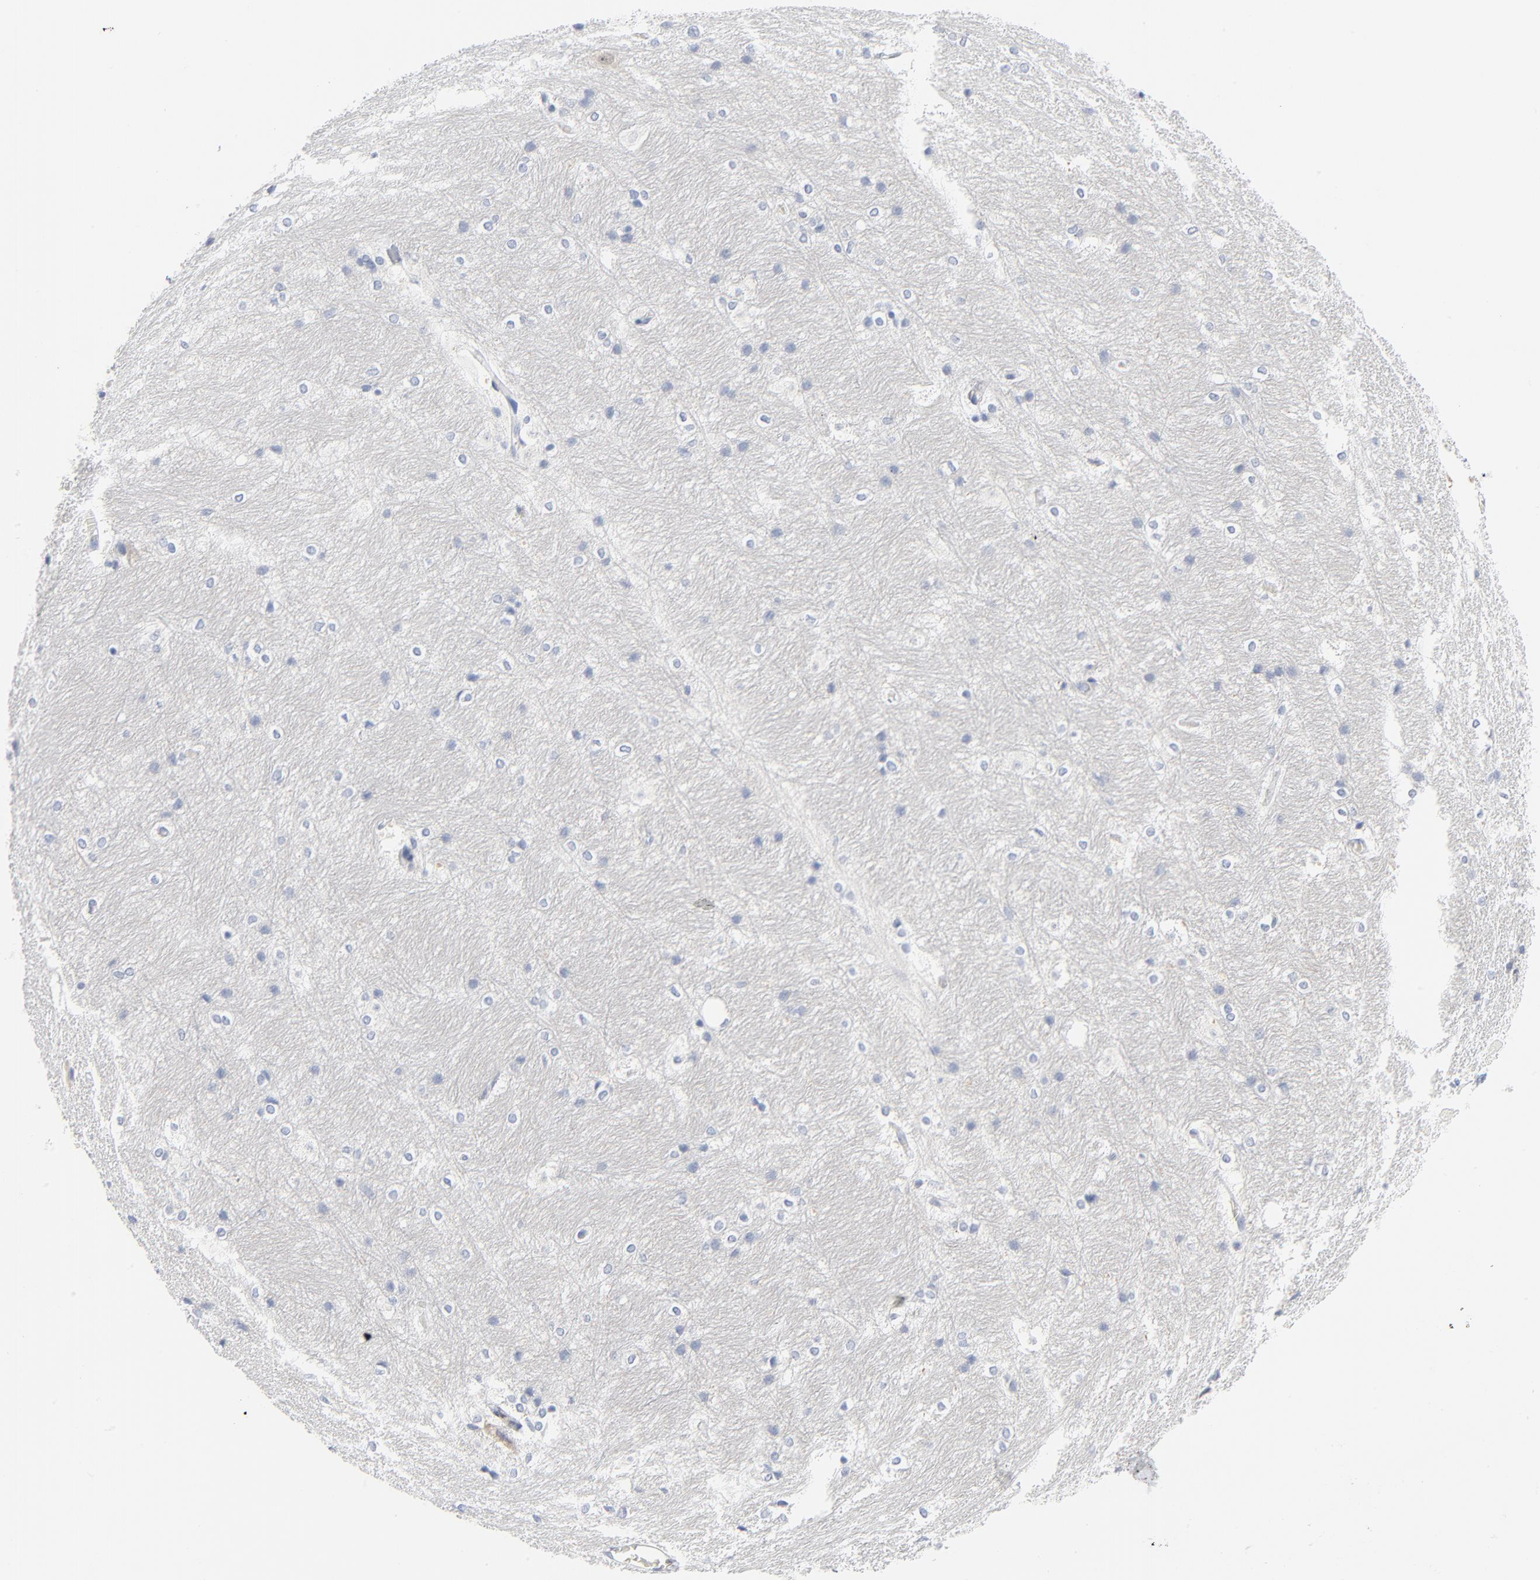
{"staining": {"intensity": "negative", "quantity": "none", "location": "none"}, "tissue": "hippocampus", "cell_type": "Glial cells", "image_type": "normal", "snomed": [{"axis": "morphology", "description": "Normal tissue, NOS"}, {"axis": "topography", "description": "Hippocampus"}], "caption": "Hippocampus stained for a protein using immunohistochemistry (IHC) shows no staining glial cells.", "gene": "PTK2B", "patient": {"sex": "female", "age": 19}}